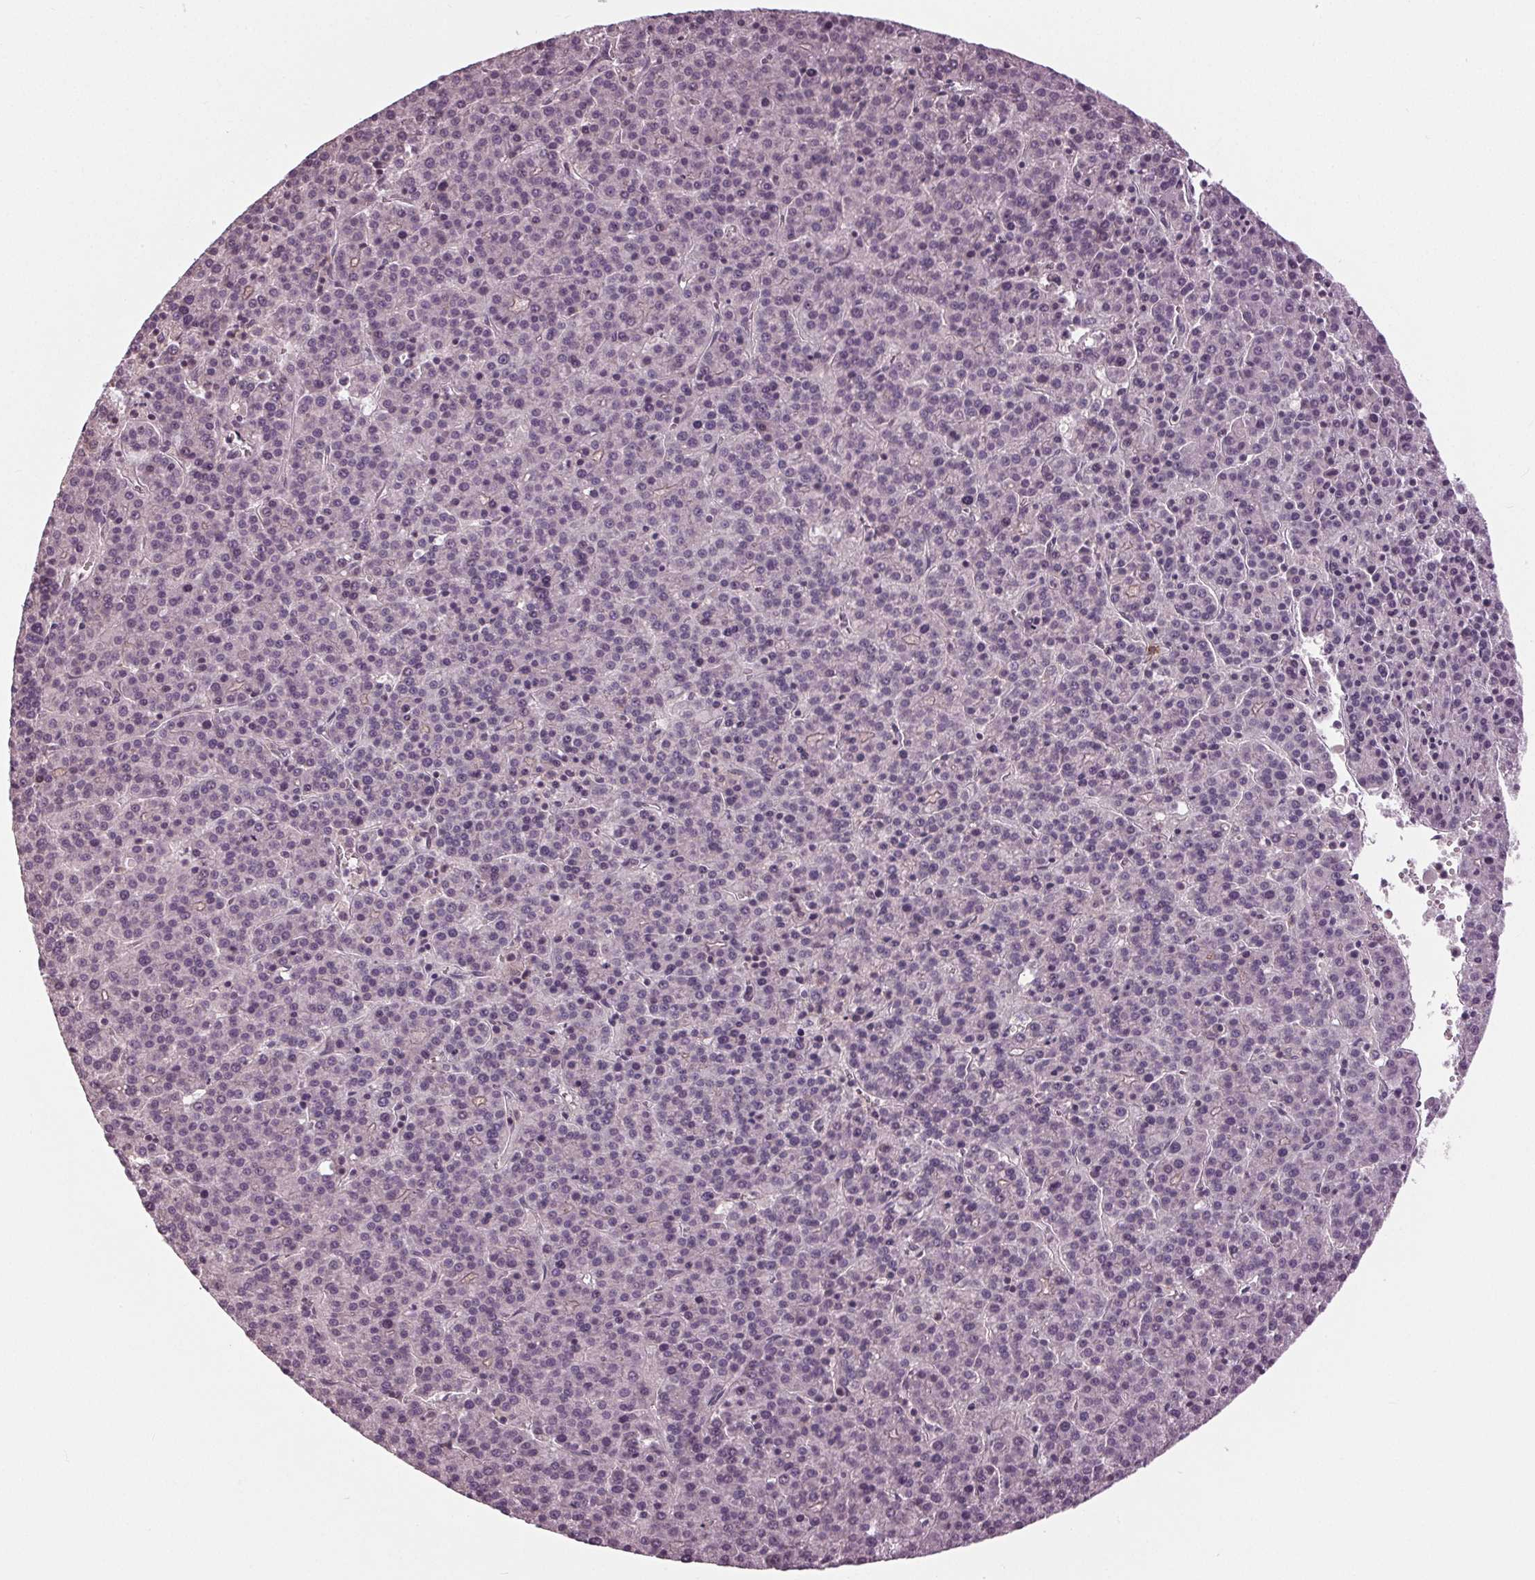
{"staining": {"intensity": "negative", "quantity": "none", "location": "none"}, "tissue": "liver cancer", "cell_type": "Tumor cells", "image_type": "cancer", "snomed": [{"axis": "morphology", "description": "Carcinoma, Hepatocellular, NOS"}, {"axis": "topography", "description": "Liver"}], "caption": "Liver hepatocellular carcinoma was stained to show a protein in brown. There is no significant staining in tumor cells.", "gene": "SIGLEC6", "patient": {"sex": "female", "age": 58}}